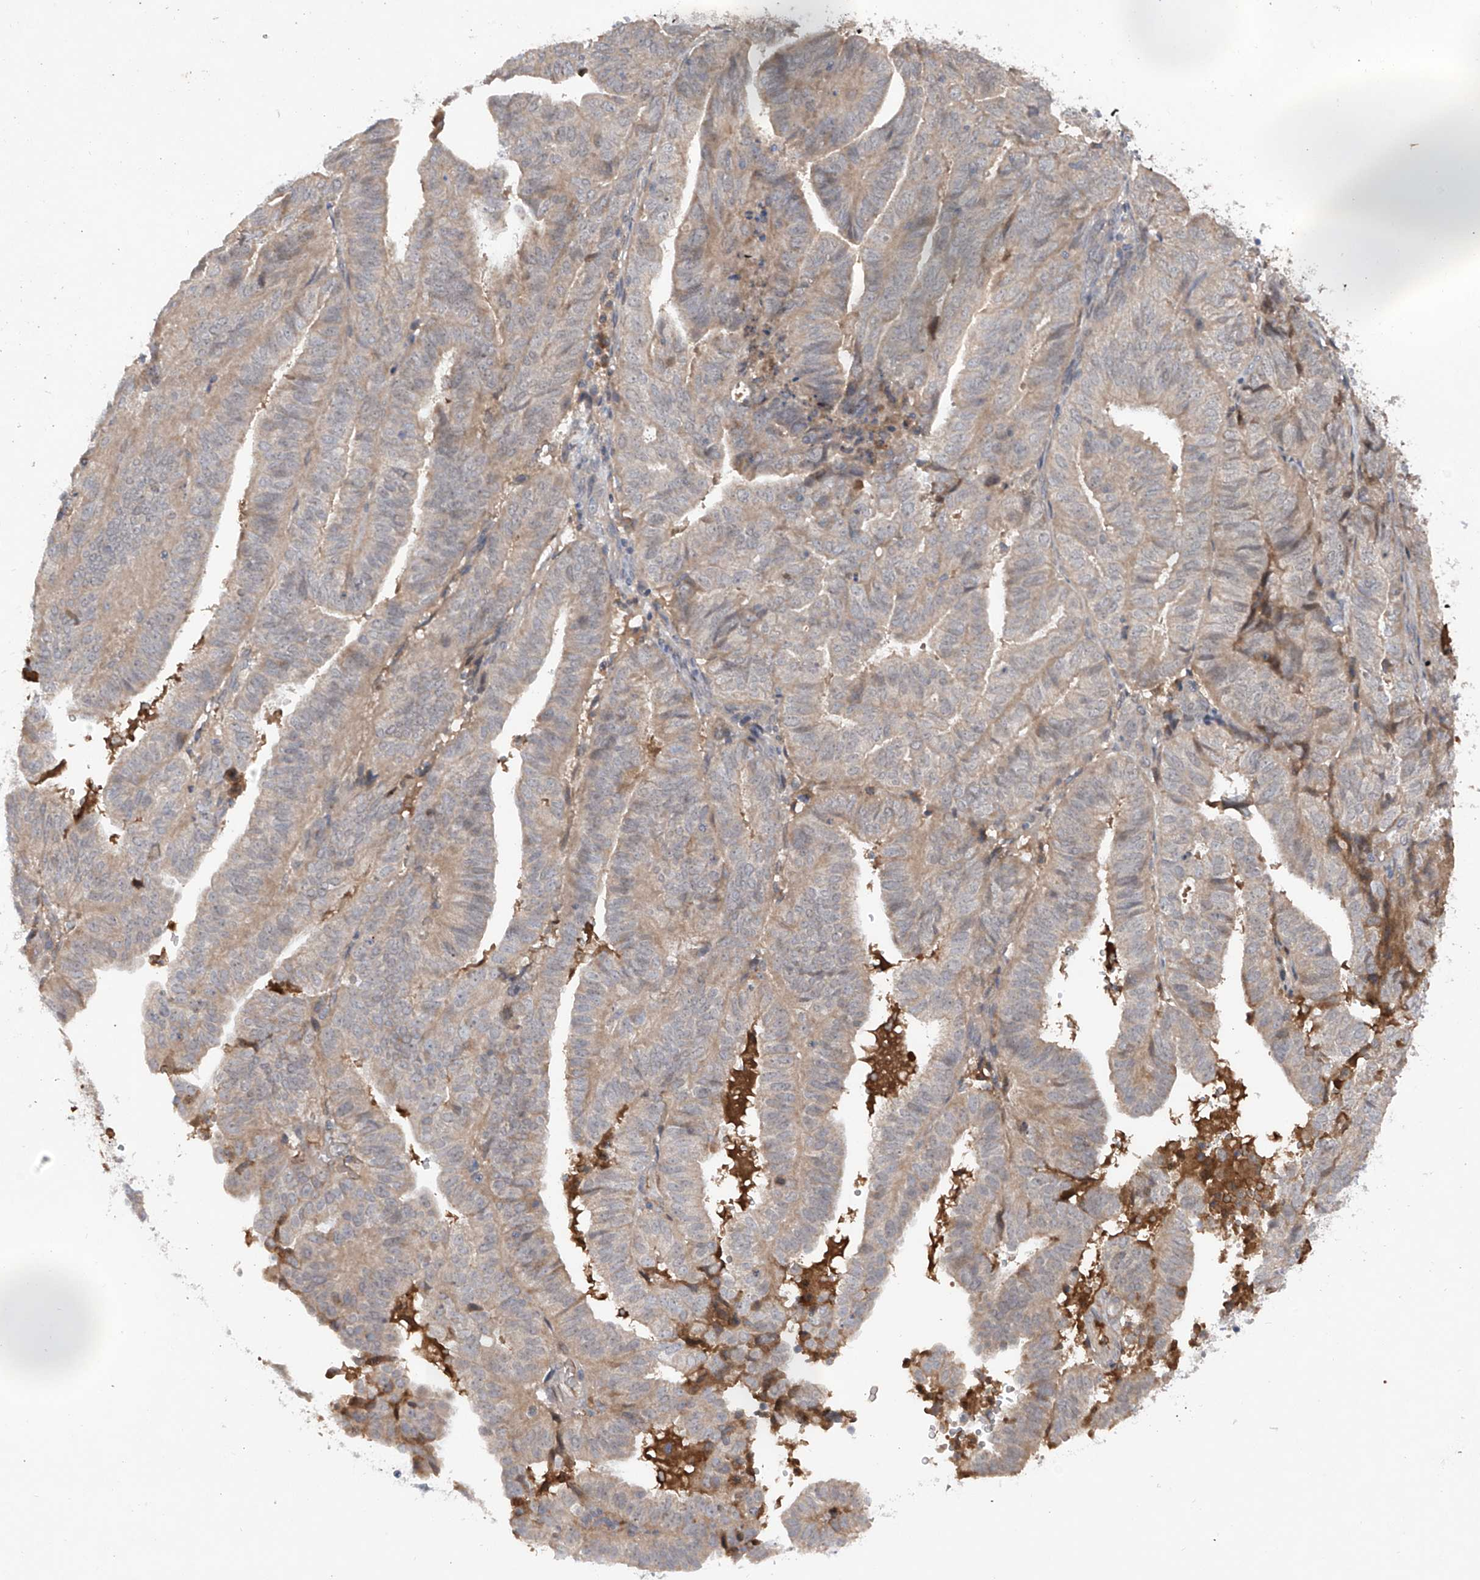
{"staining": {"intensity": "negative", "quantity": "none", "location": "none"}, "tissue": "endometrial cancer", "cell_type": "Tumor cells", "image_type": "cancer", "snomed": [{"axis": "morphology", "description": "Adenocarcinoma, NOS"}, {"axis": "topography", "description": "Uterus"}], "caption": "Endometrial cancer was stained to show a protein in brown. There is no significant expression in tumor cells. The staining was performed using DAB (3,3'-diaminobenzidine) to visualize the protein expression in brown, while the nuclei were stained in blue with hematoxylin (Magnification: 20x).", "gene": "FAM135A", "patient": {"sex": "female", "age": 77}}